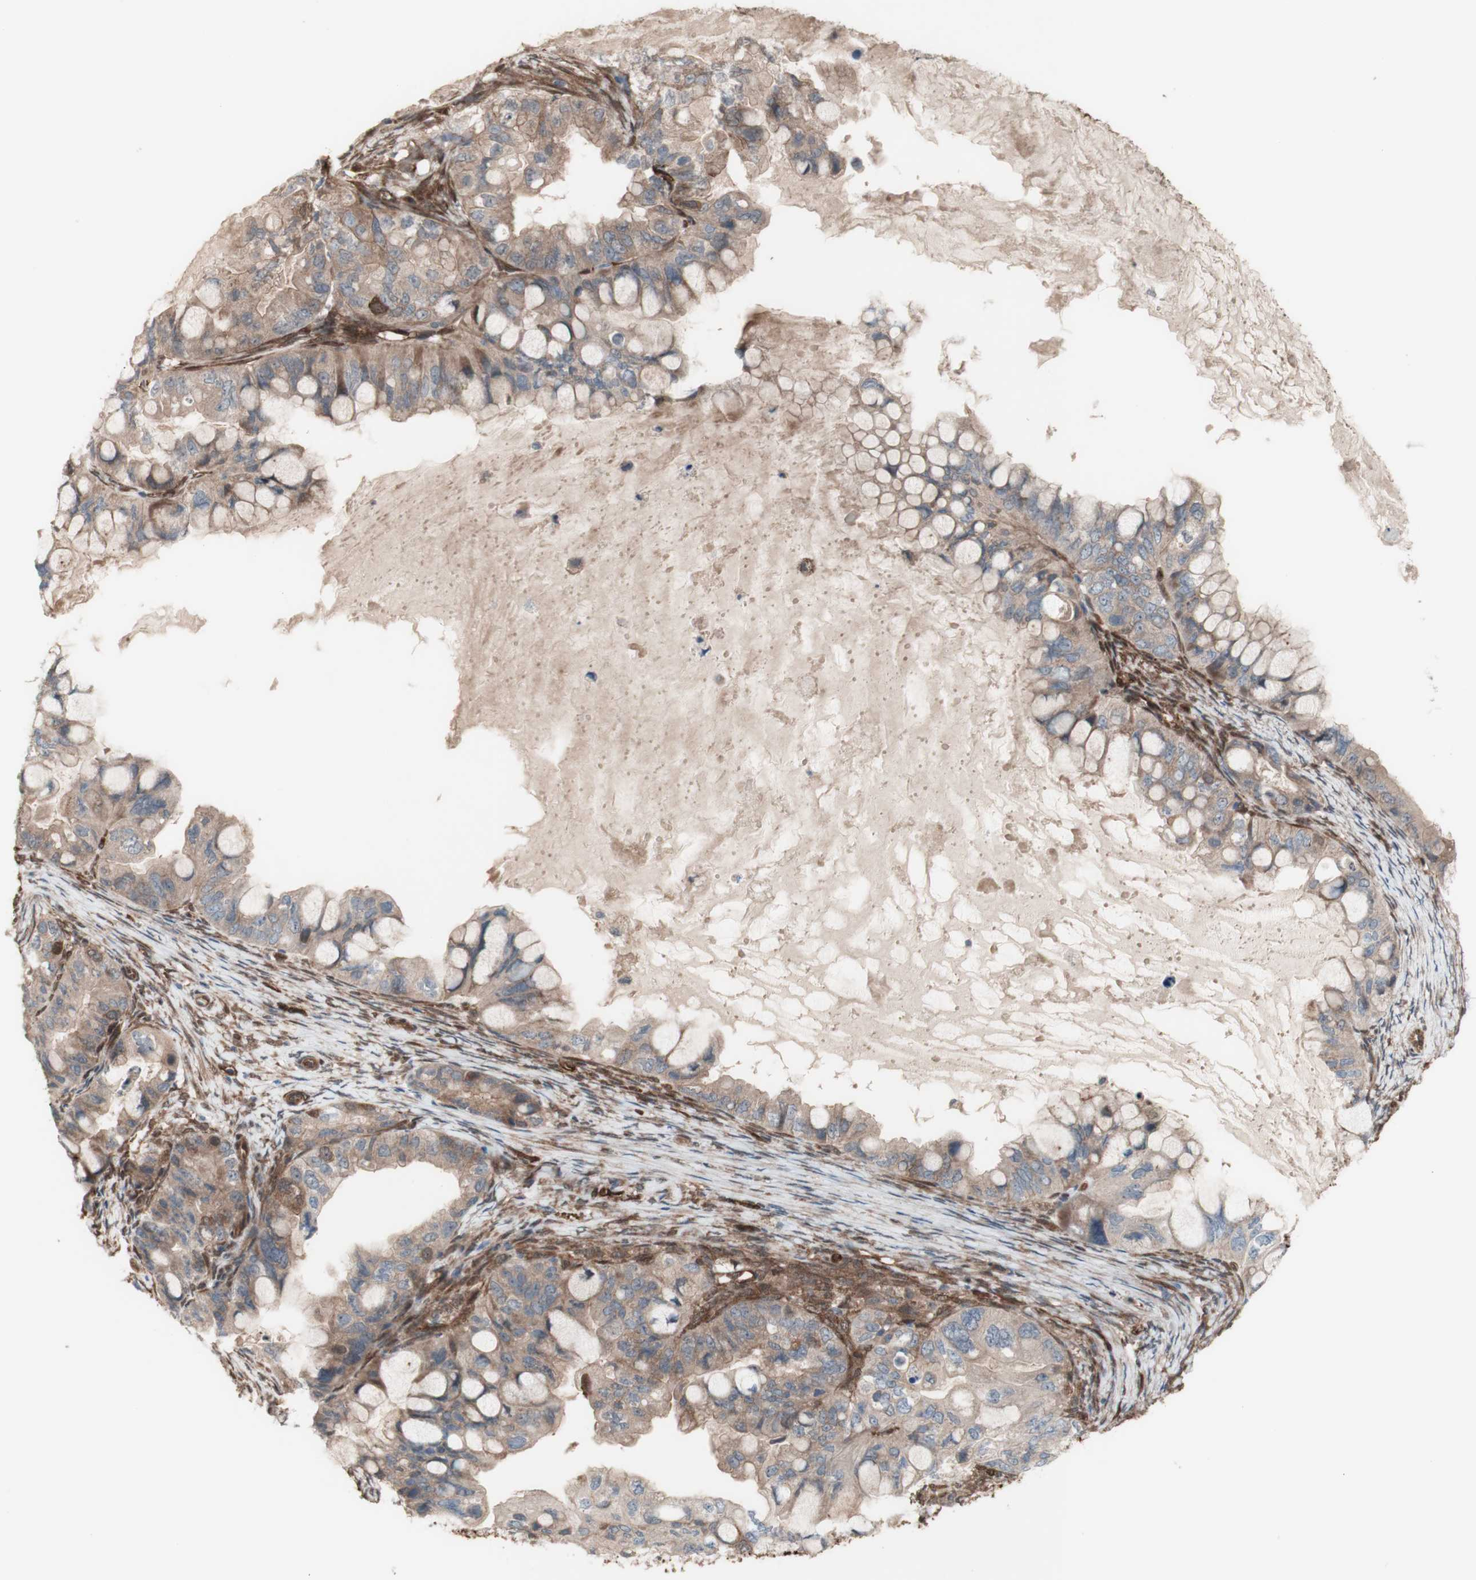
{"staining": {"intensity": "weak", "quantity": ">75%", "location": "cytoplasmic/membranous"}, "tissue": "ovarian cancer", "cell_type": "Tumor cells", "image_type": "cancer", "snomed": [{"axis": "morphology", "description": "Cystadenocarcinoma, mucinous, NOS"}, {"axis": "topography", "description": "Ovary"}], "caption": "Immunohistochemistry (IHC) (DAB (3,3'-diaminobenzidine)) staining of human ovarian mucinous cystadenocarcinoma reveals weak cytoplasmic/membranous protein positivity in about >75% of tumor cells.", "gene": "CNN3", "patient": {"sex": "female", "age": 80}}